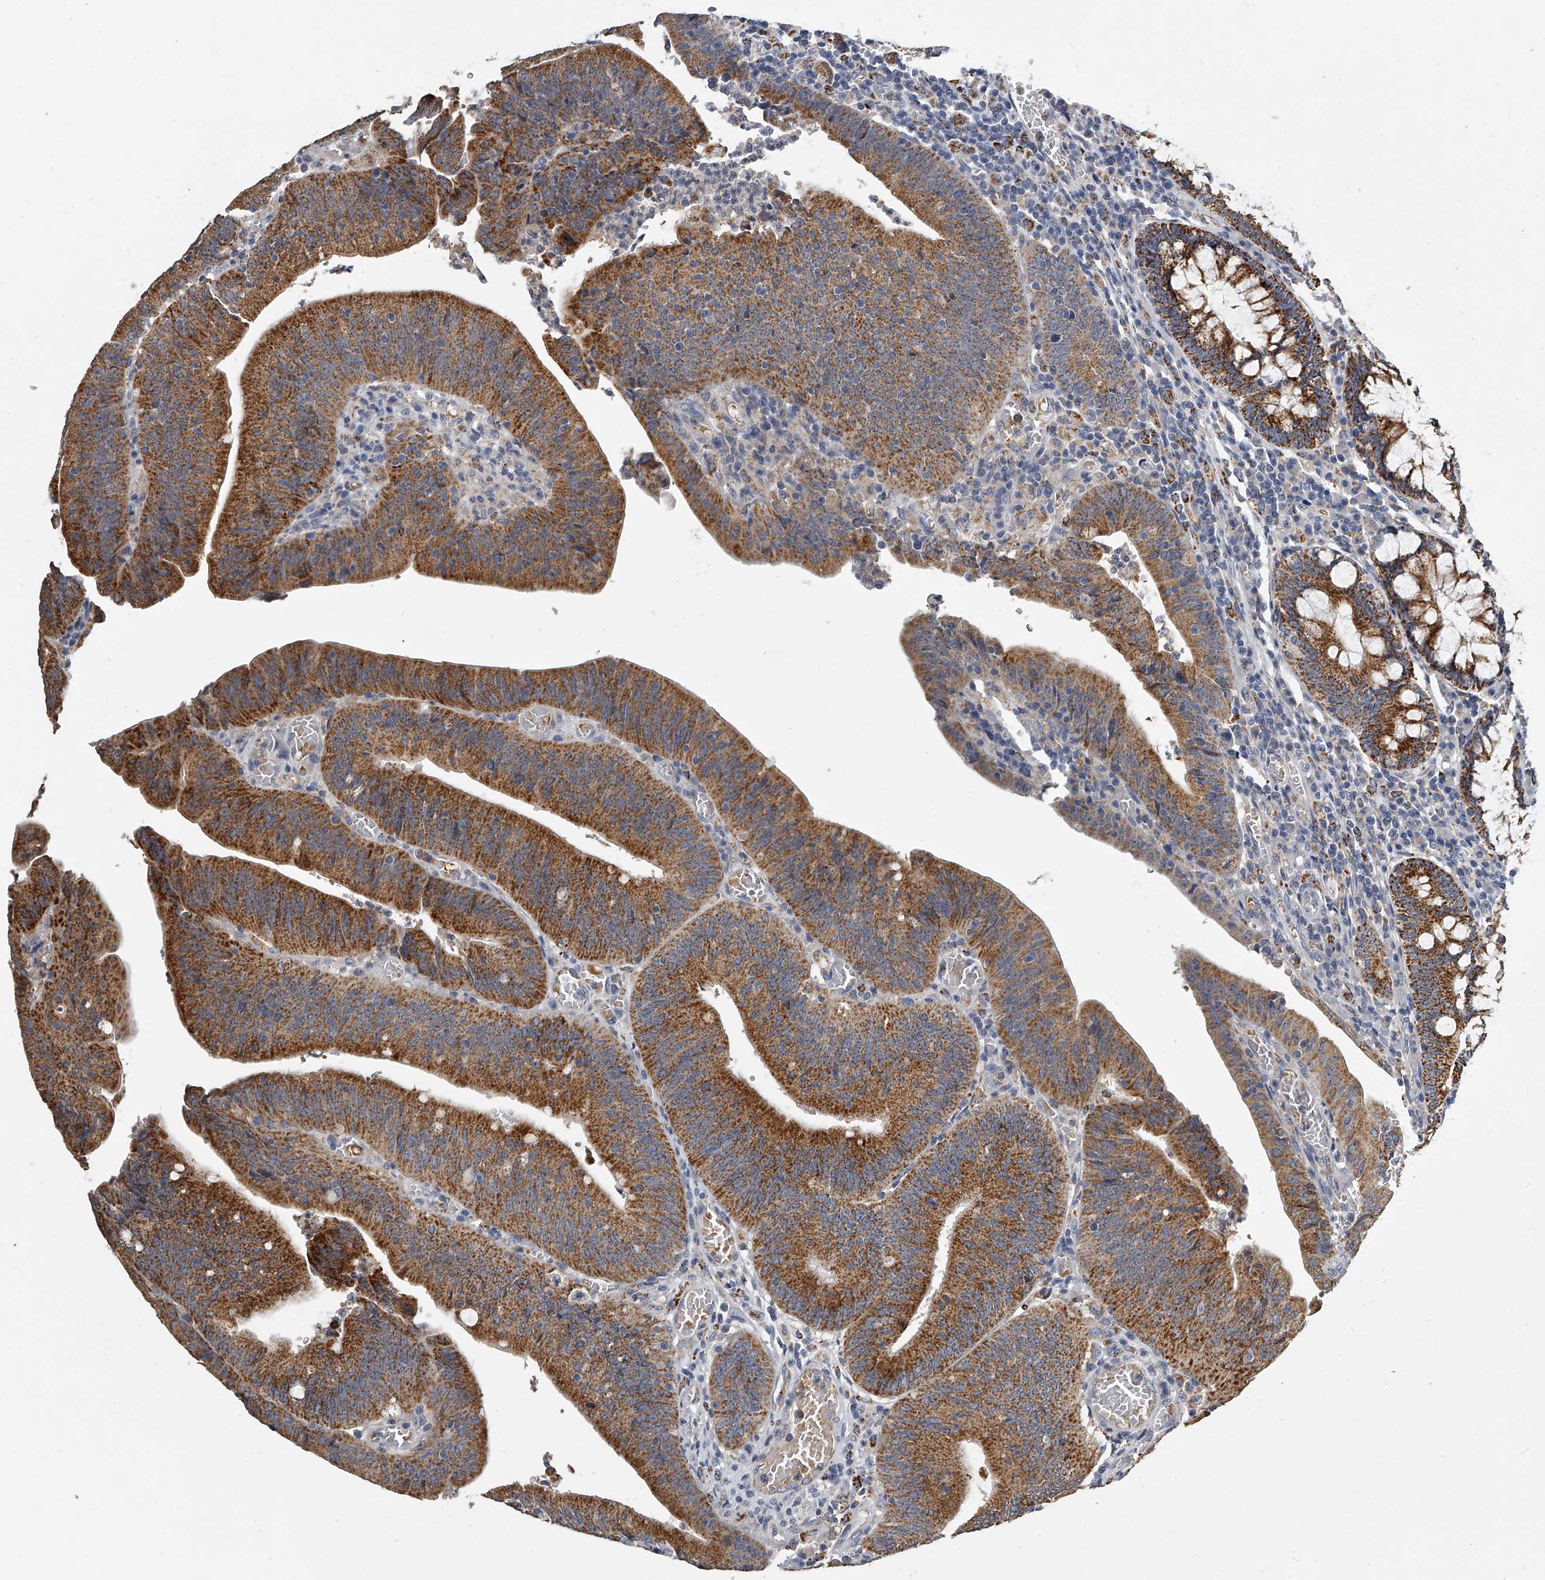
{"staining": {"intensity": "strong", "quantity": ">75%", "location": "cytoplasmic/membranous"}, "tissue": "colorectal cancer", "cell_type": "Tumor cells", "image_type": "cancer", "snomed": [{"axis": "morphology", "description": "Normal tissue, NOS"}, {"axis": "morphology", "description": "Adenocarcinoma, NOS"}, {"axis": "topography", "description": "Rectum"}], "caption": "IHC staining of colorectal adenocarcinoma, which reveals high levels of strong cytoplasmic/membranous positivity in approximately >75% of tumor cells indicating strong cytoplasmic/membranous protein expression. The staining was performed using DAB (brown) for protein detection and nuclei were counterstained in hematoxylin (blue).", "gene": "KLHL7", "patient": {"sex": "female", "age": 66}}